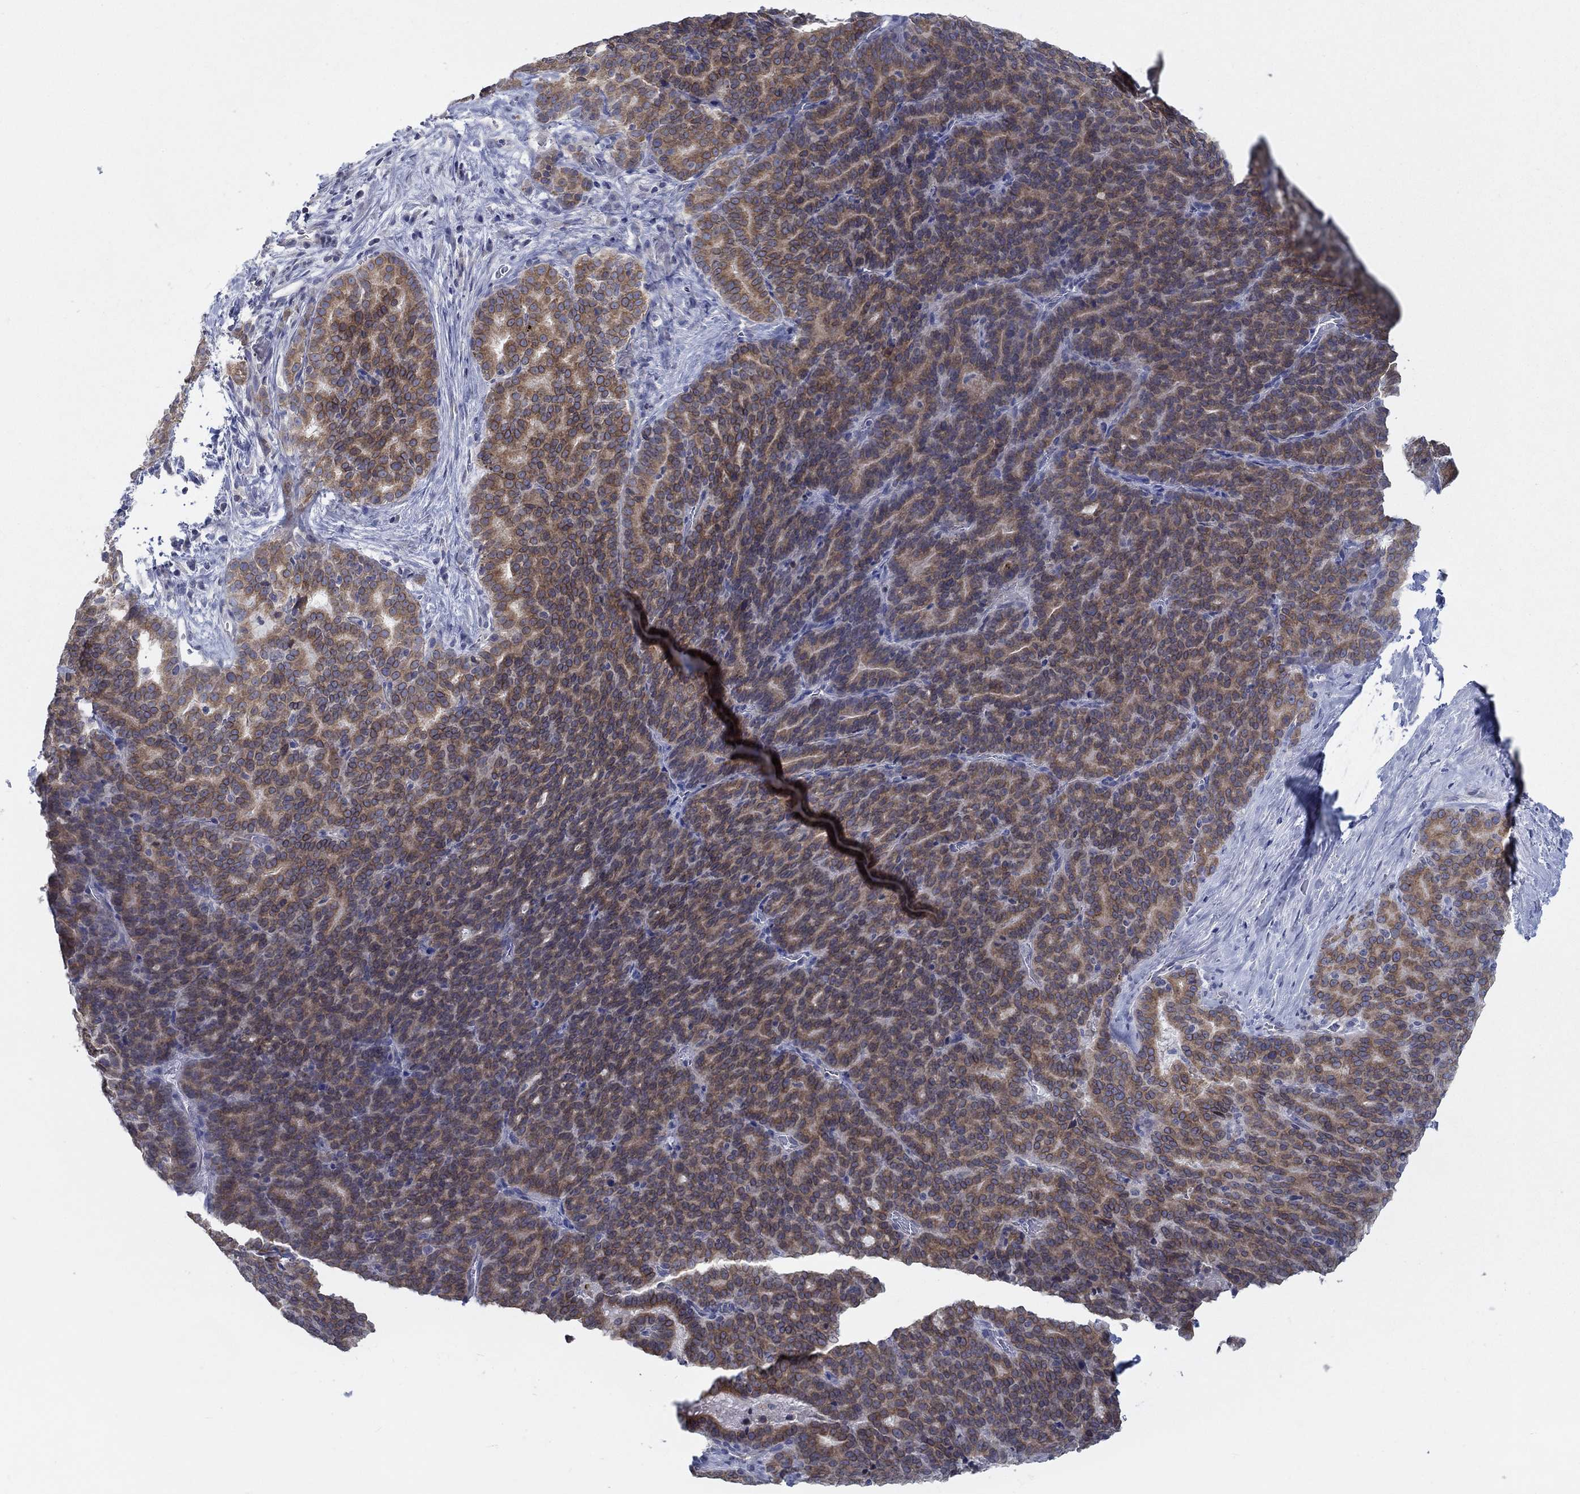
{"staining": {"intensity": "moderate", "quantity": ">75%", "location": "cytoplasmic/membranous"}, "tissue": "liver cancer", "cell_type": "Tumor cells", "image_type": "cancer", "snomed": [{"axis": "morphology", "description": "Cholangiocarcinoma"}, {"axis": "topography", "description": "Liver"}], "caption": "Immunohistochemical staining of human liver cancer (cholangiocarcinoma) demonstrates medium levels of moderate cytoplasmic/membranous expression in approximately >75% of tumor cells.", "gene": "ERMP1", "patient": {"sex": "female", "age": 47}}